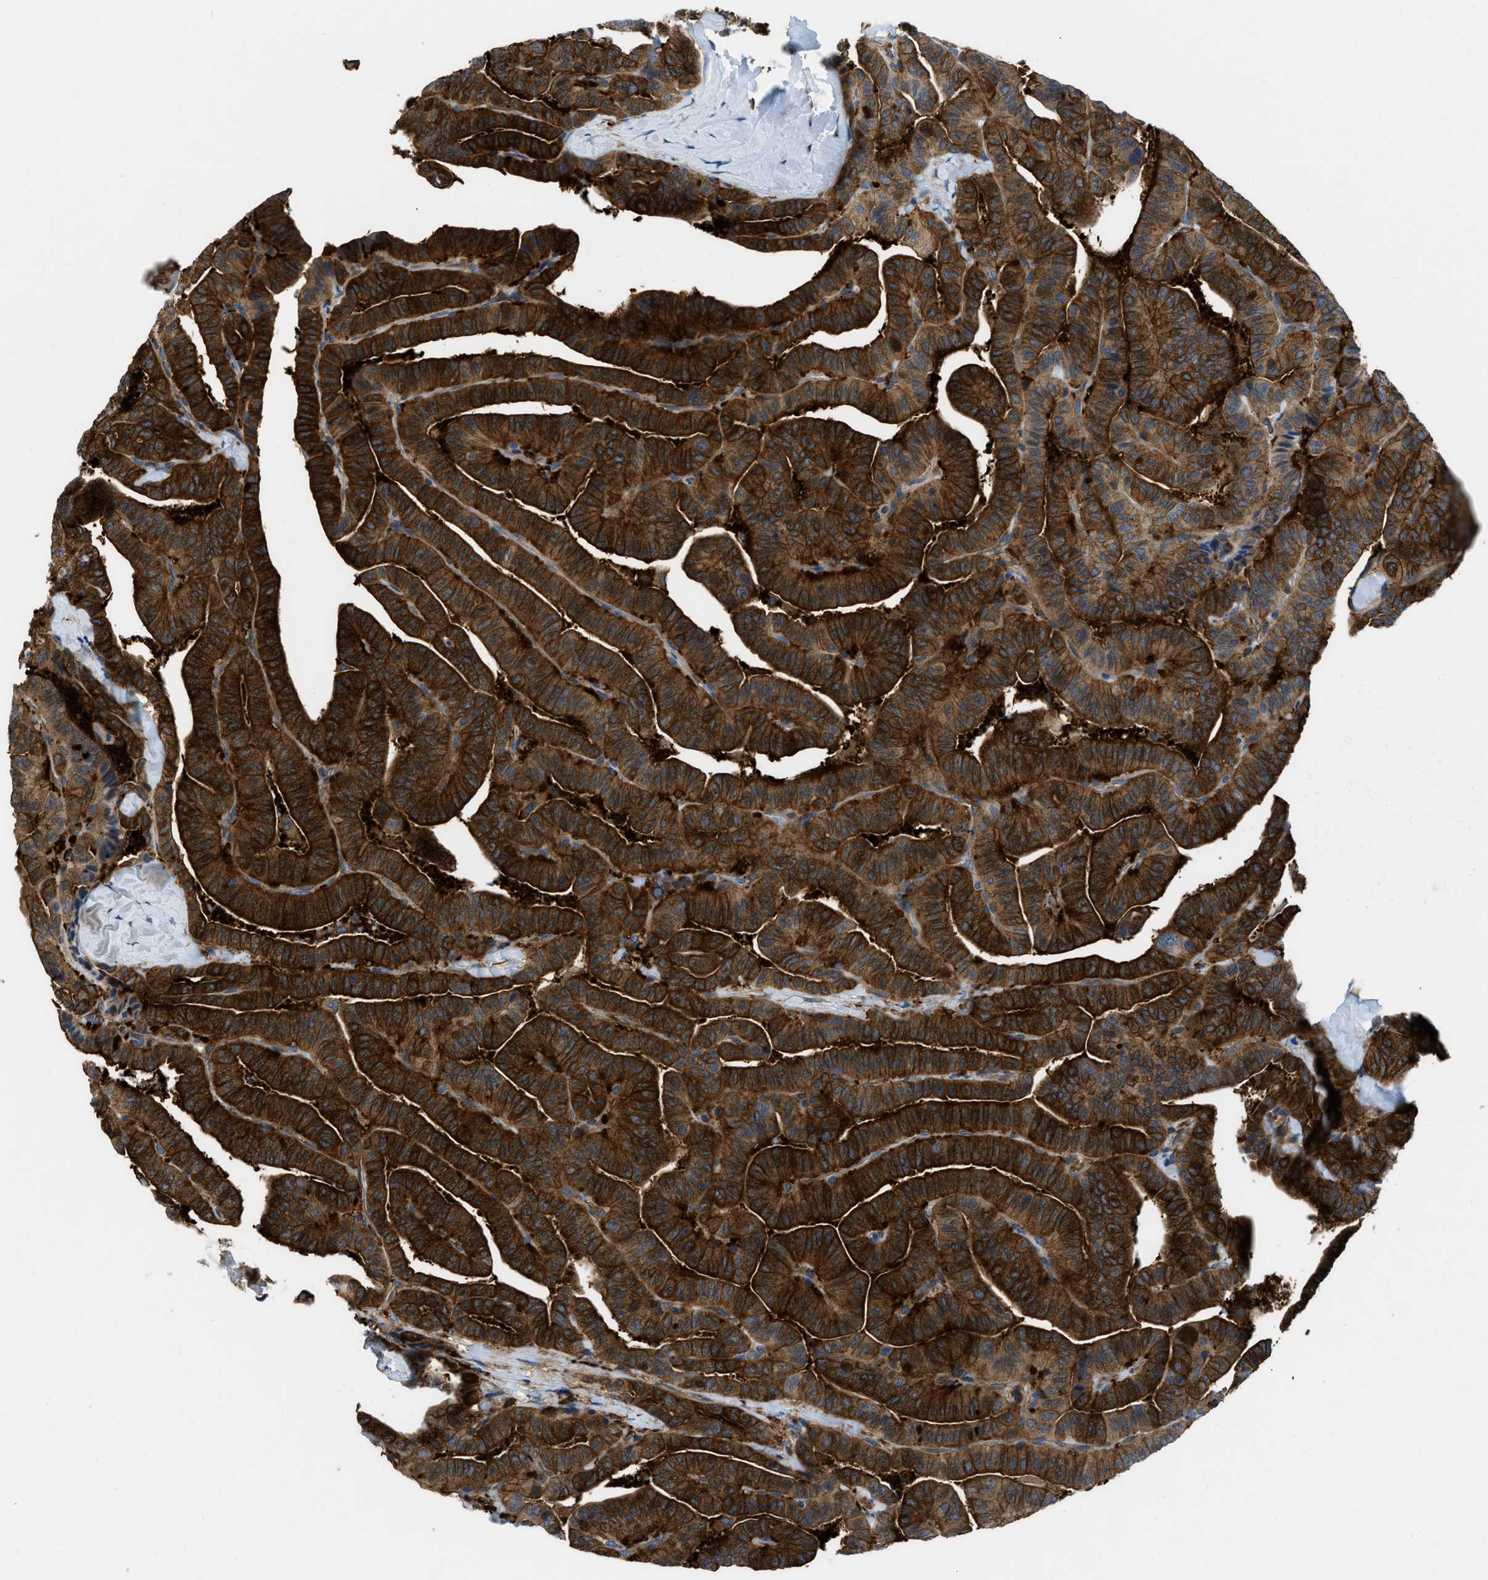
{"staining": {"intensity": "strong", "quantity": ">75%", "location": "cytoplasmic/membranous"}, "tissue": "thyroid cancer", "cell_type": "Tumor cells", "image_type": "cancer", "snomed": [{"axis": "morphology", "description": "Papillary adenocarcinoma, NOS"}, {"axis": "topography", "description": "Thyroid gland"}], "caption": "Brown immunohistochemical staining in thyroid papillary adenocarcinoma shows strong cytoplasmic/membranous positivity in approximately >75% of tumor cells. Ihc stains the protein of interest in brown and the nuclei are stained blue.", "gene": "PFKP", "patient": {"sex": "male", "age": 77}}